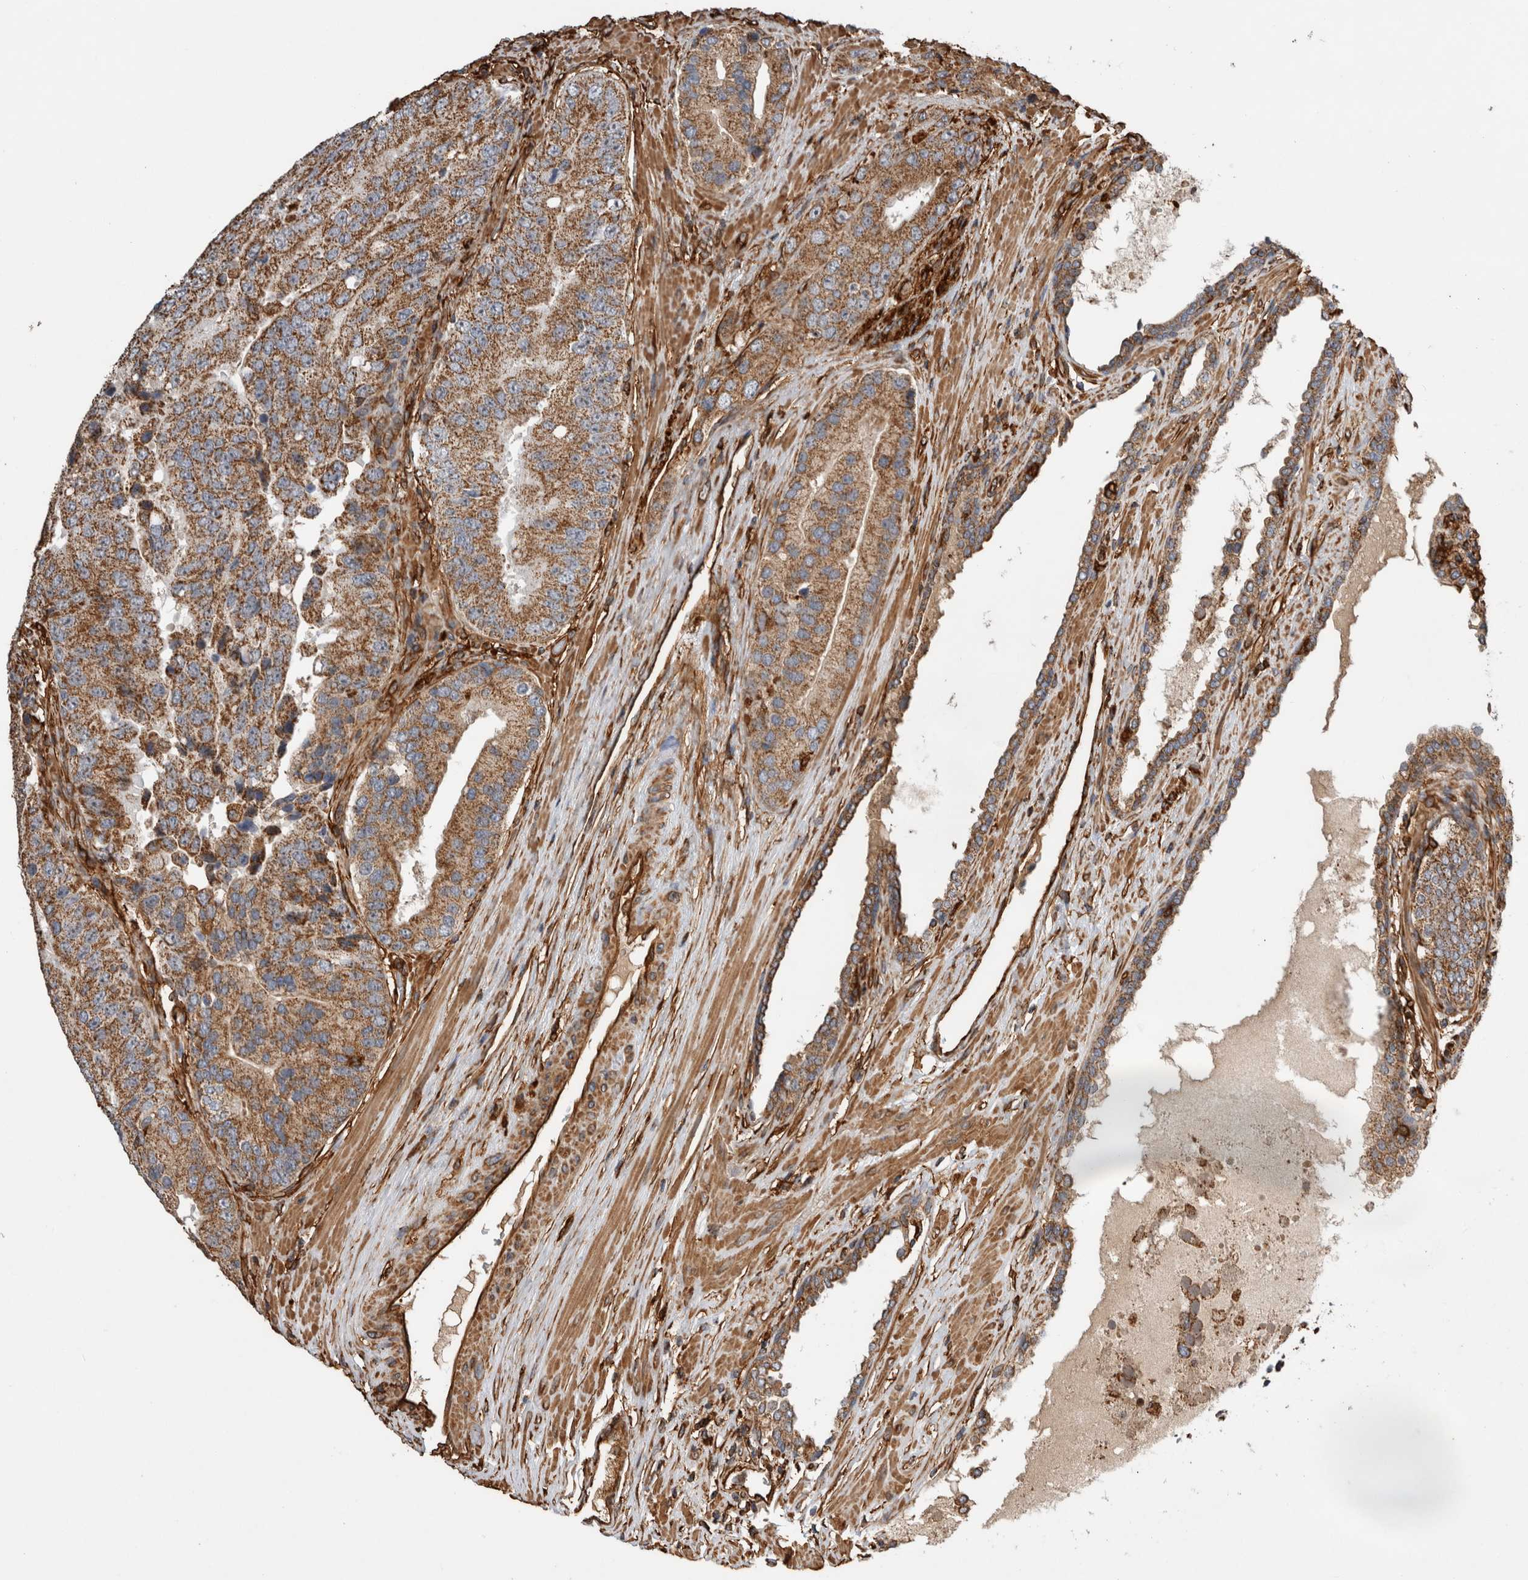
{"staining": {"intensity": "moderate", "quantity": ">75%", "location": "cytoplasmic/membranous"}, "tissue": "prostate cancer", "cell_type": "Tumor cells", "image_type": "cancer", "snomed": [{"axis": "morphology", "description": "Adenocarcinoma, High grade"}, {"axis": "topography", "description": "Prostate"}], "caption": "High-power microscopy captured an immunohistochemistry (IHC) micrograph of high-grade adenocarcinoma (prostate), revealing moderate cytoplasmic/membranous positivity in about >75% of tumor cells. The protein is stained brown, and the nuclei are stained in blue (DAB IHC with brightfield microscopy, high magnification).", "gene": "ZNF397", "patient": {"sex": "male", "age": 70}}